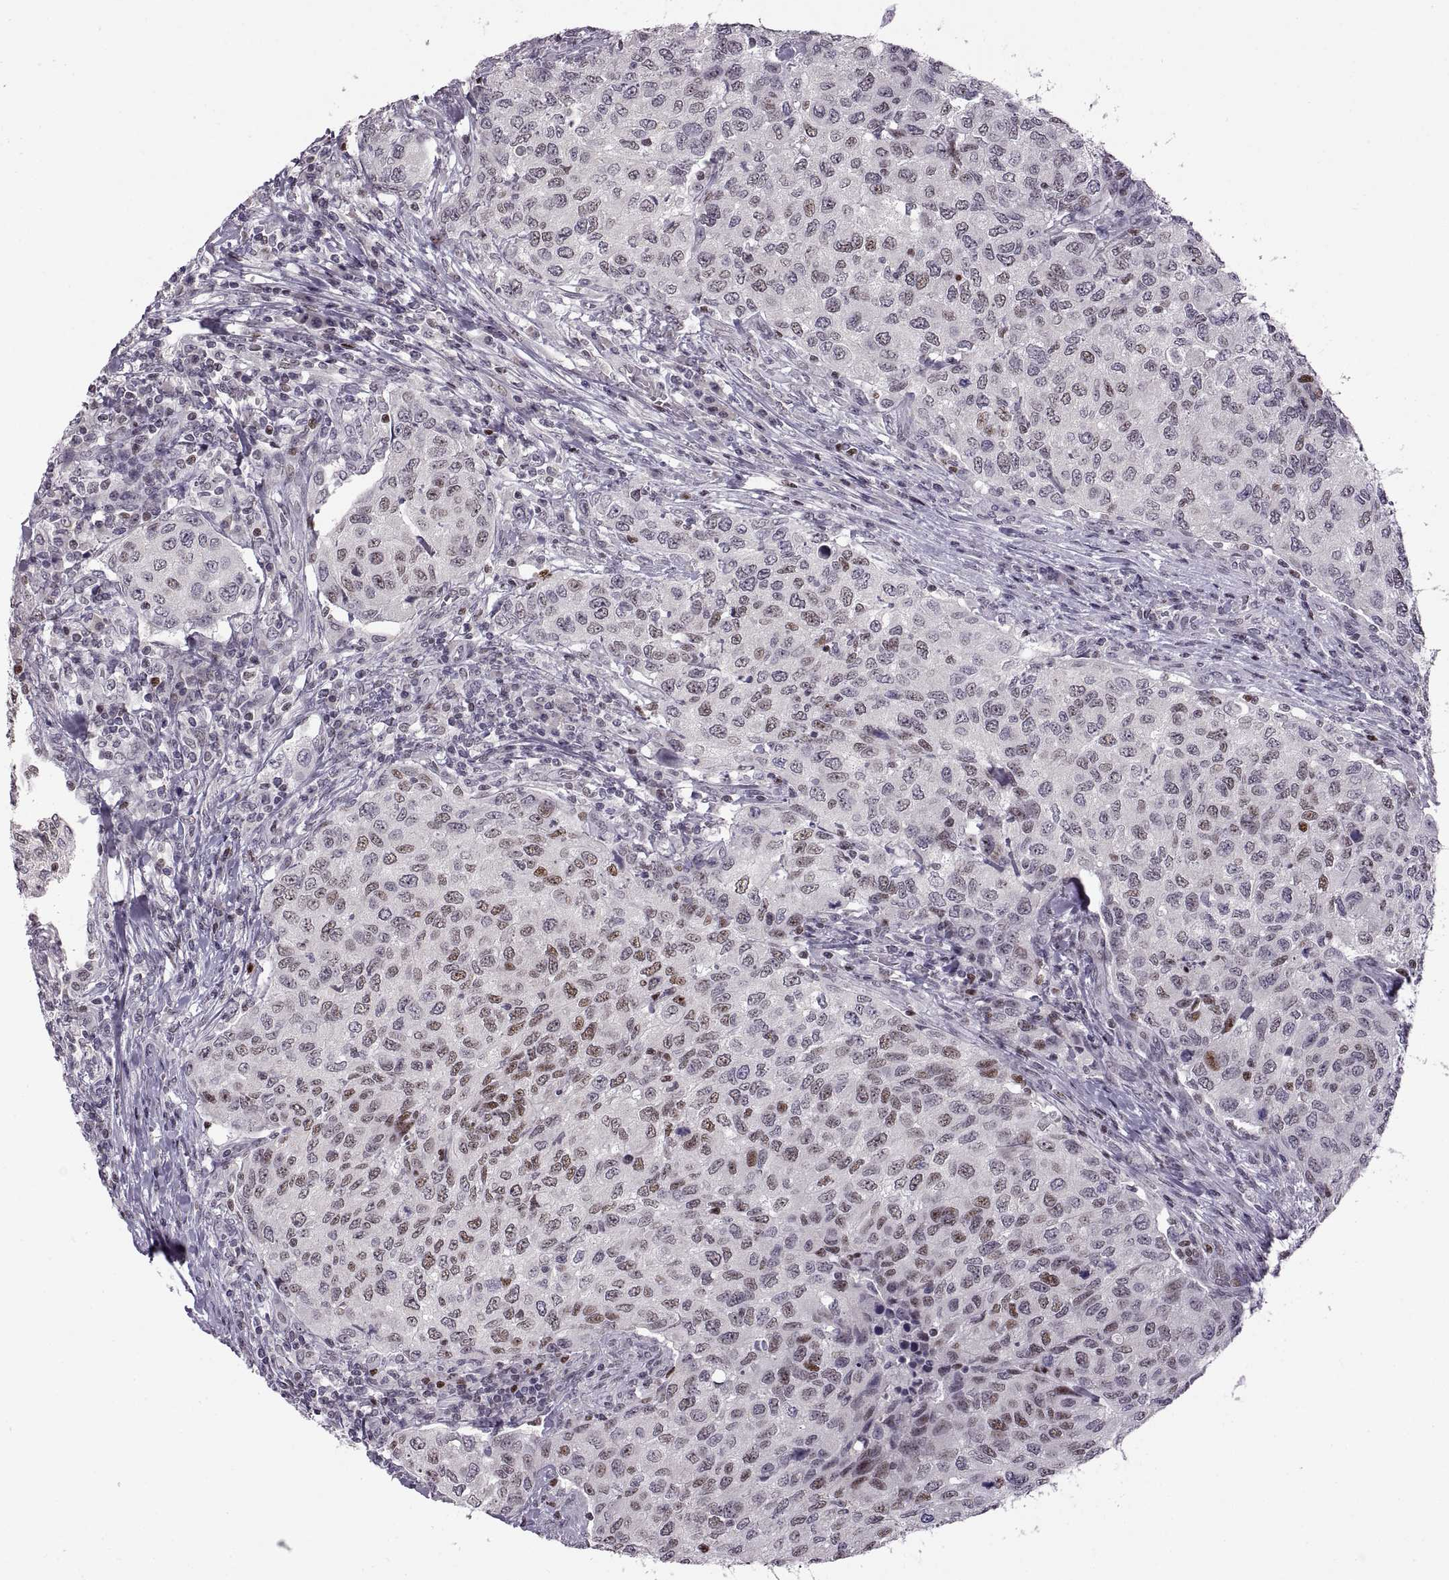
{"staining": {"intensity": "weak", "quantity": "25%-75%", "location": "nuclear"}, "tissue": "urothelial cancer", "cell_type": "Tumor cells", "image_type": "cancer", "snomed": [{"axis": "morphology", "description": "Urothelial carcinoma, High grade"}, {"axis": "topography", "description": "Urinary bladder"}], "caption": "High-power microscopy captured an immunohistochemistry (IHC) micrograph of urothelial cancer, revealing weak nuclear staining in about 25%-75% of tumor cells.", "gene": "NEK2", "patient": {"sex": "female", "age": 78}}